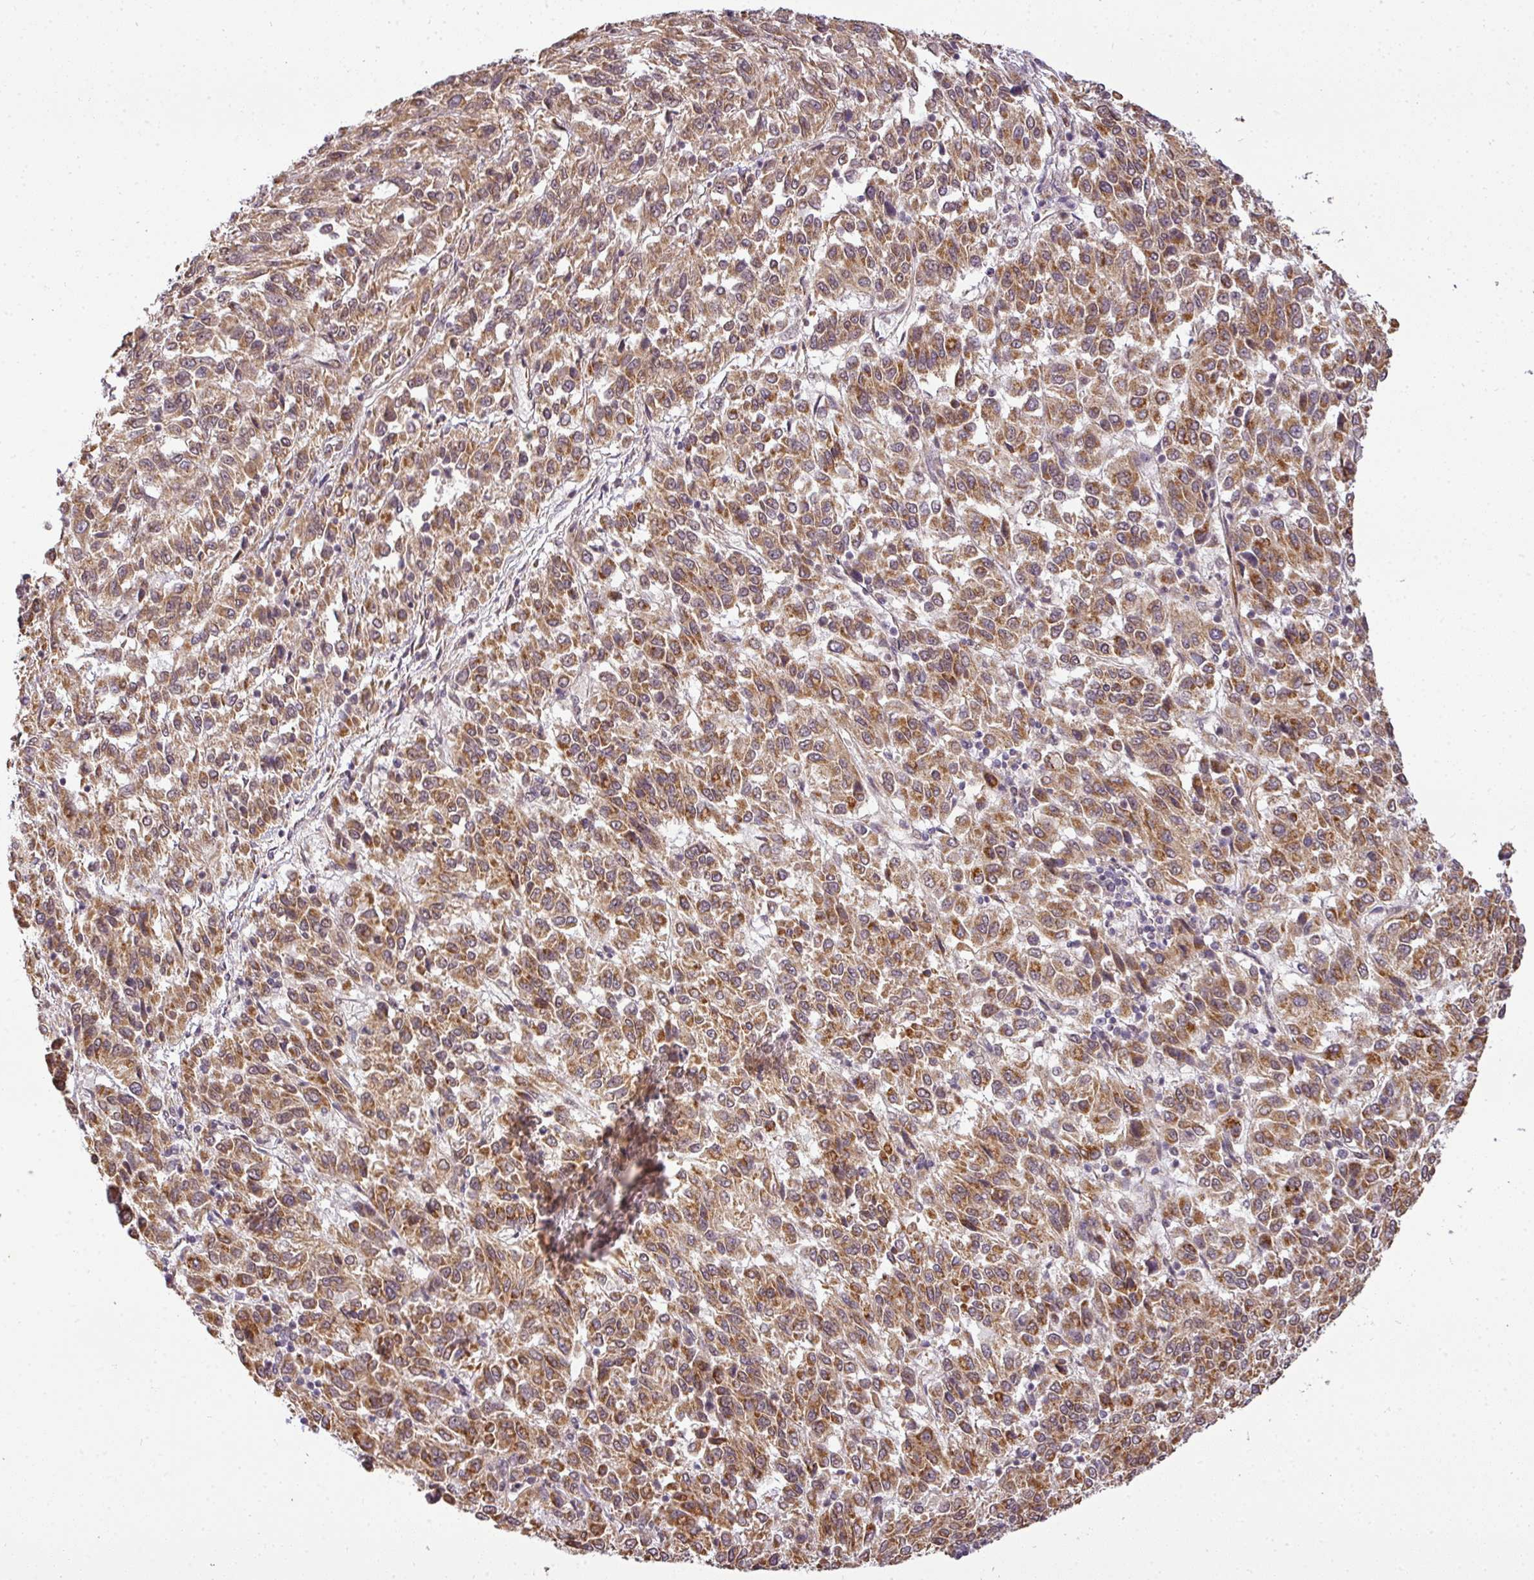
{"staining": {"intensity": "moderate", "quantity": ">75%", "location": "cytoplasmic/membranous"}, "tissue": "melanoma", "cell_type": "Tumor cells", "image_type": "cancer", "snomed": [{"axis": "morphology", "description": "Malignant melanoma, Metastatic site"}, {"axis": "topography", "description": "Lung"}], "caption": "Immunohistochemical staining of melanoma displays moderate cytoplasmic/membranous protein staining in approximately >75% of tumor cells.", "gene": "C1orf226", "patient": {"sex": "male", "age": 64}}